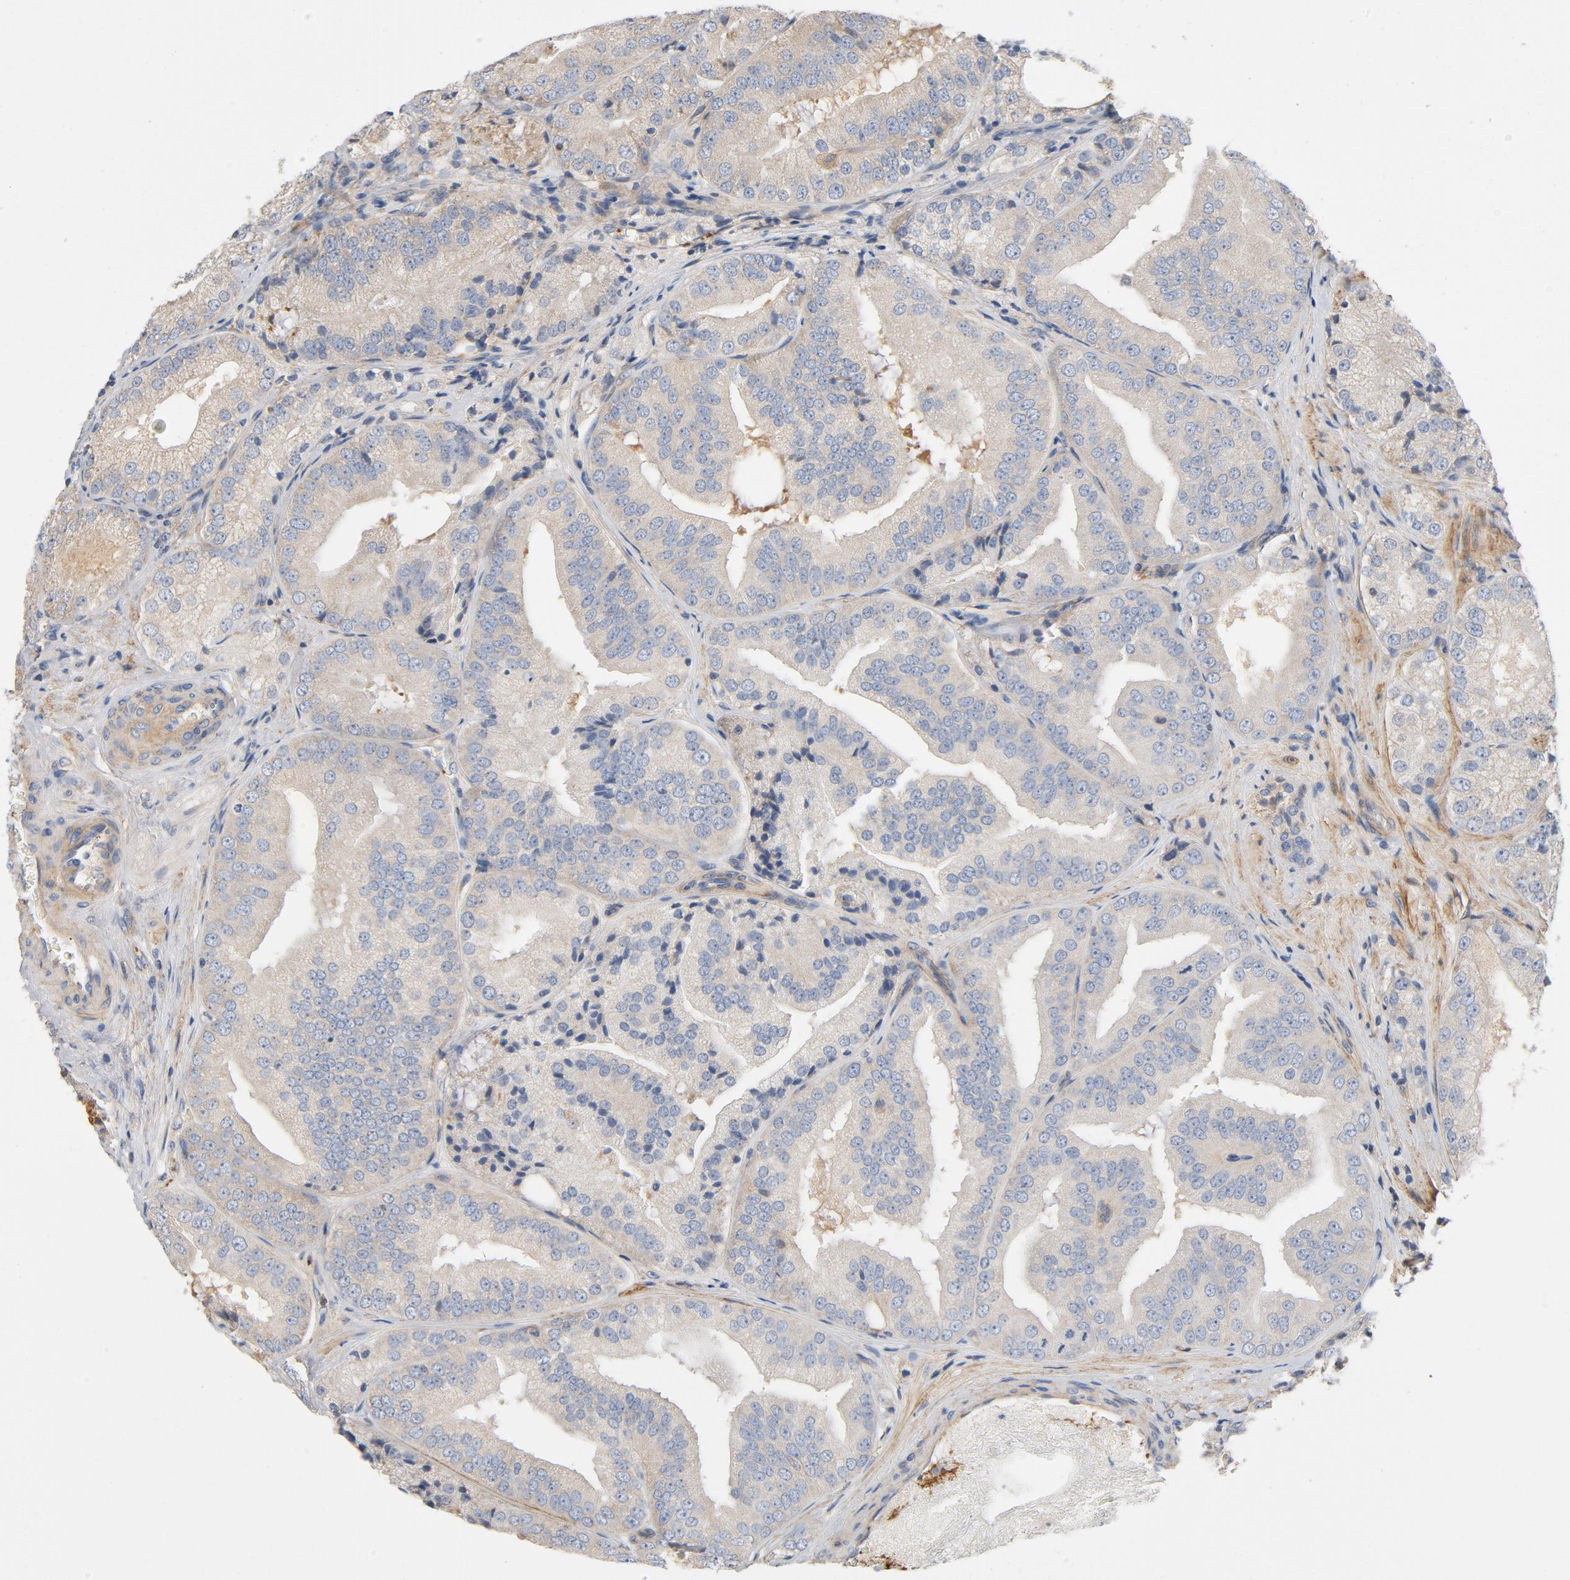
{"staining": {"intensity": "weak", "quantity": "25%-75%", "location": "cytoplasmic/membranous"}, "tissue": "prostate cancer", "cell_type": "Tumor cells", "image_type": "cancer", "snomed": [{"axis": "morphology", "description": "Adenocarcinoma, Low grade"}, {"axis": "topography", "description": "Prostate"}], "caption": "Immunohistochemistry (IHC) micrograph of human prostate cancer (low-grade adenocarcinoma) stained for a protein (brown), which demonstrates low levels of weak cytoplasmic/membranous positivity in about 25%-75% of tumor cells.", "gene": "ILK", "patient": {"sex": "male", "age": 60}}